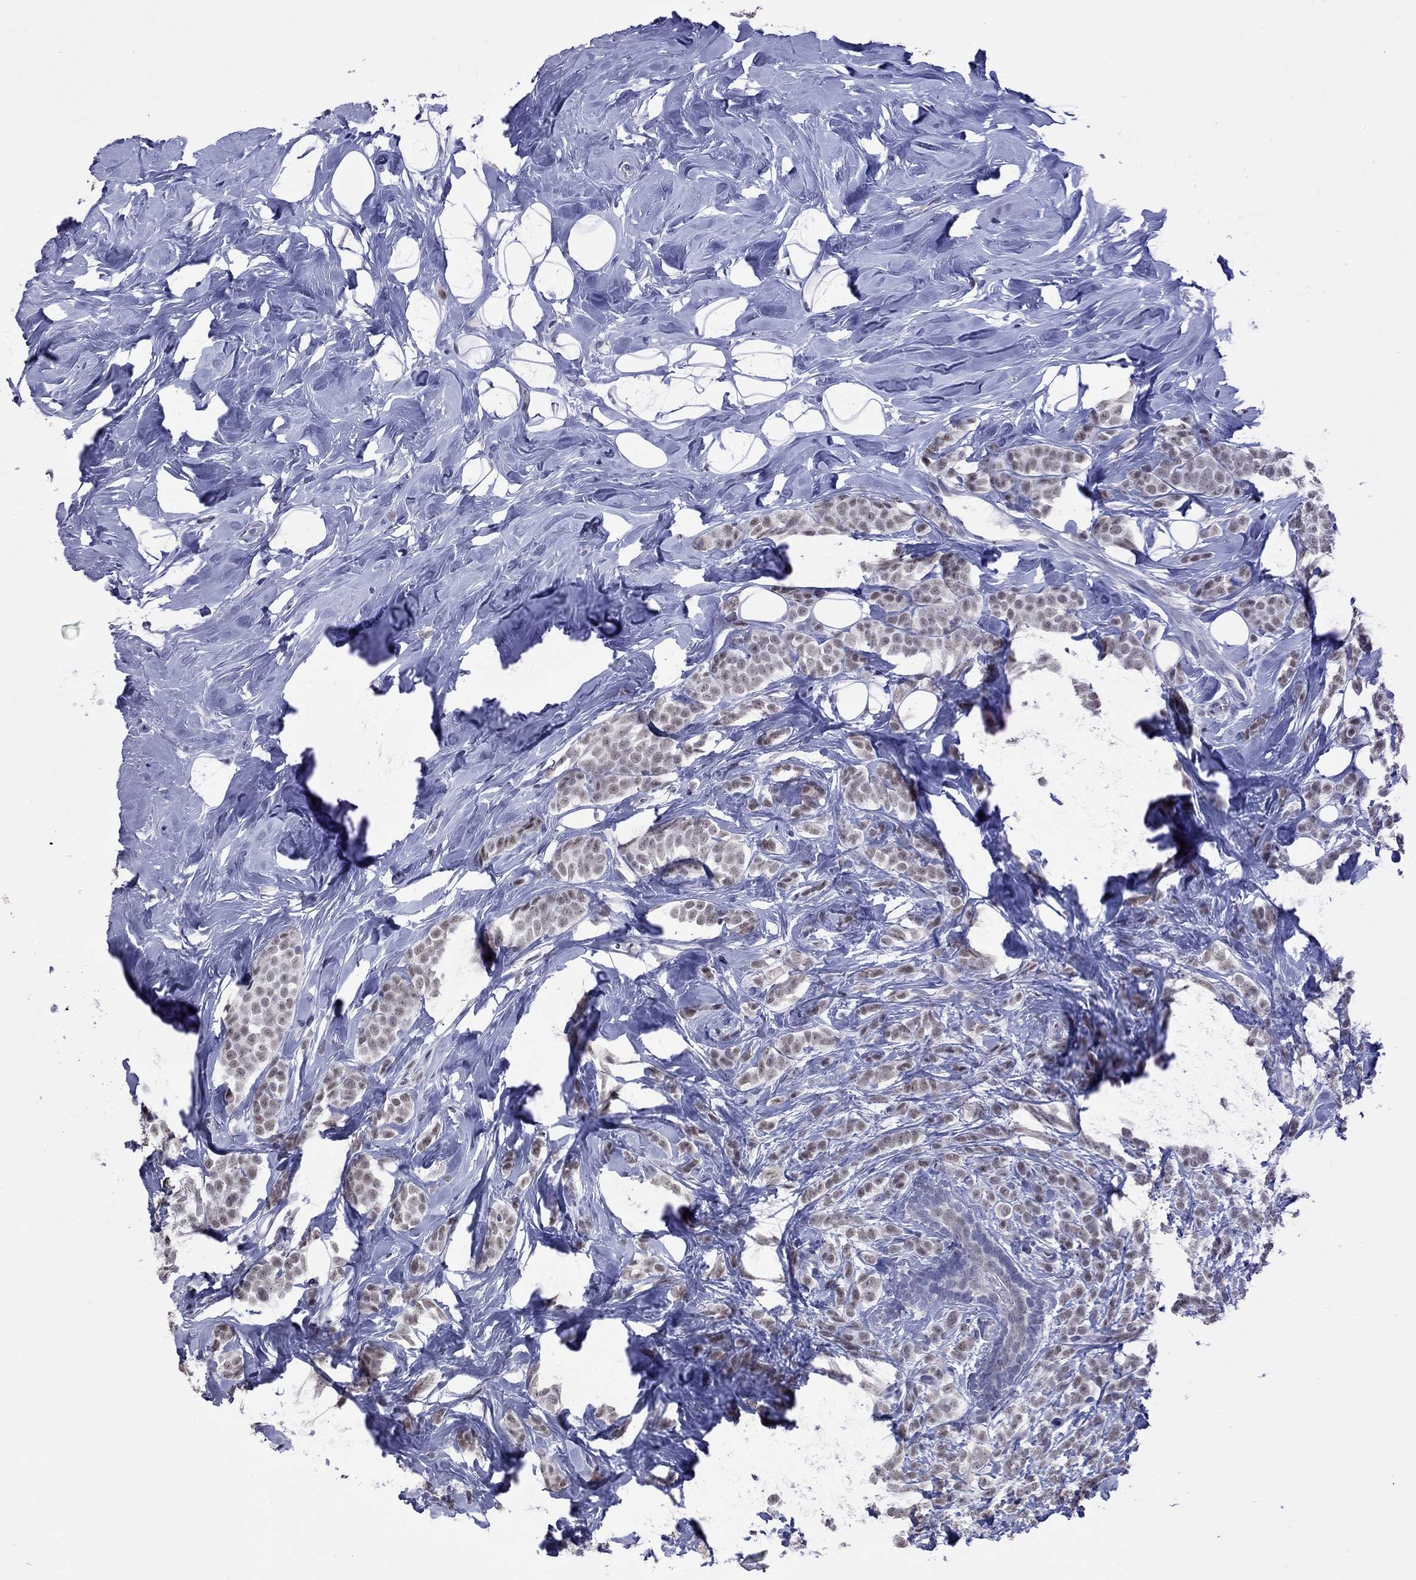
{"staining": {"intensity": "weak", "quantity": "25%-75%", "location": "nuclear"}, "tissue": "breast cancer", "cell_type": "Tumor cells", "image_type": "cancer", "snomed": [{"axis": "morphology", "description": "Lobular carcinoma"}, {"axis": "topography", "description": "Breast"}], "caption": "Immunohistochemistry of breast cancer (lobular carcinoma) reveals low levels of weak nuclear staining in about 25%-75% of tumor cells.", "gene": "PPP1R3A", "patient": {"sex": "female", "age": 49}}